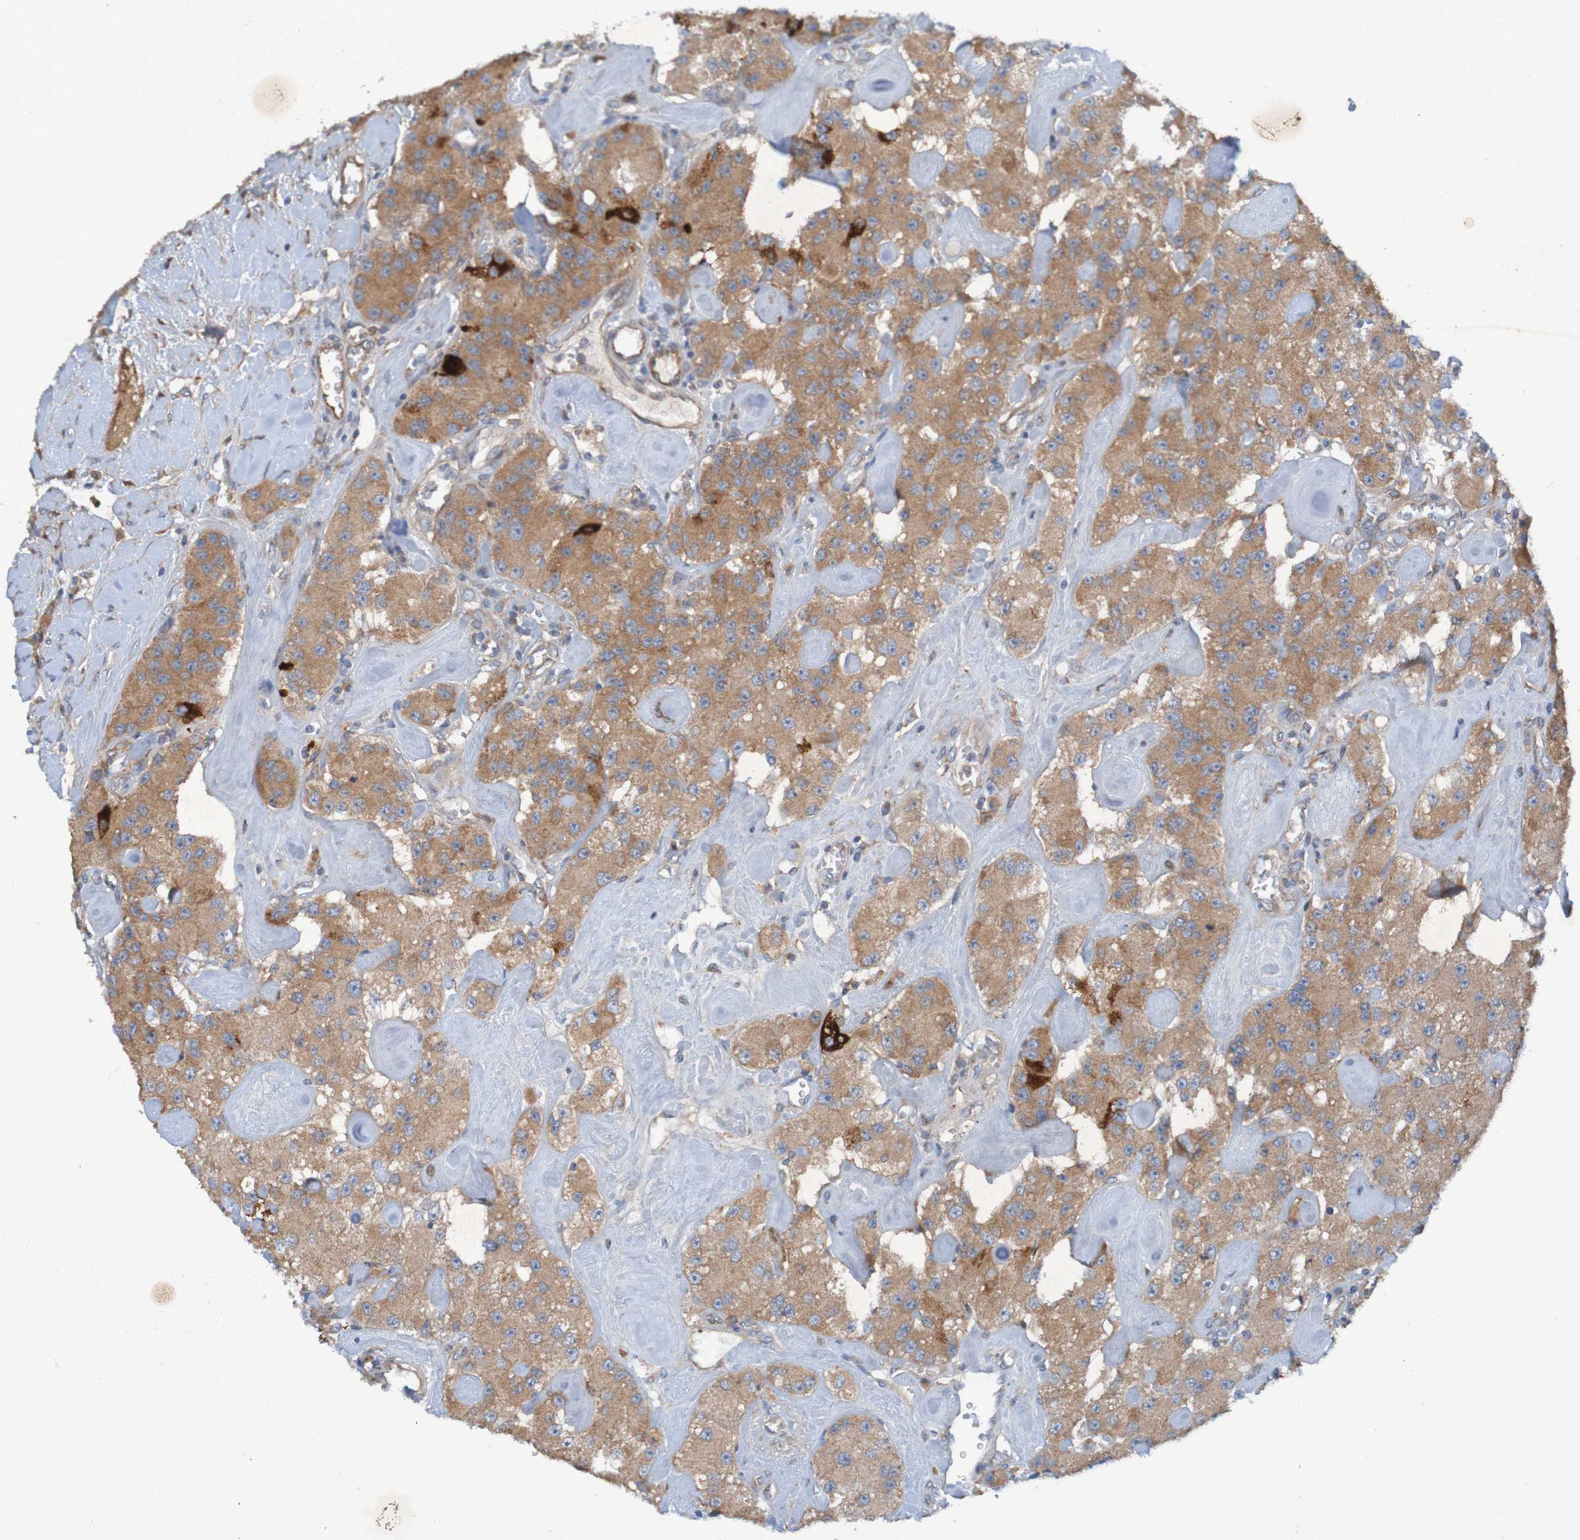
{"staining": {"intensity": "moderate", "quantity": ">75%", "location": "cytoplasmic/membranous"}, "tissue": "carcinoid", "cell_type": "Tumor cells", "image_type": "cancer", "snomed": [{"axis": "morphology", "description": "Carcinoid, malignant, NOS"}, {"axis": "topography", "description": "Pancreas"}], "caption": "The histopathology image shows staining of malignant carcinoid, revealing moderate cytoplasmic/membranous protein expression (brown color) within tumor cells.", "gene": "DNAJC4", "patient": {"sex": "male", "age": 41}}